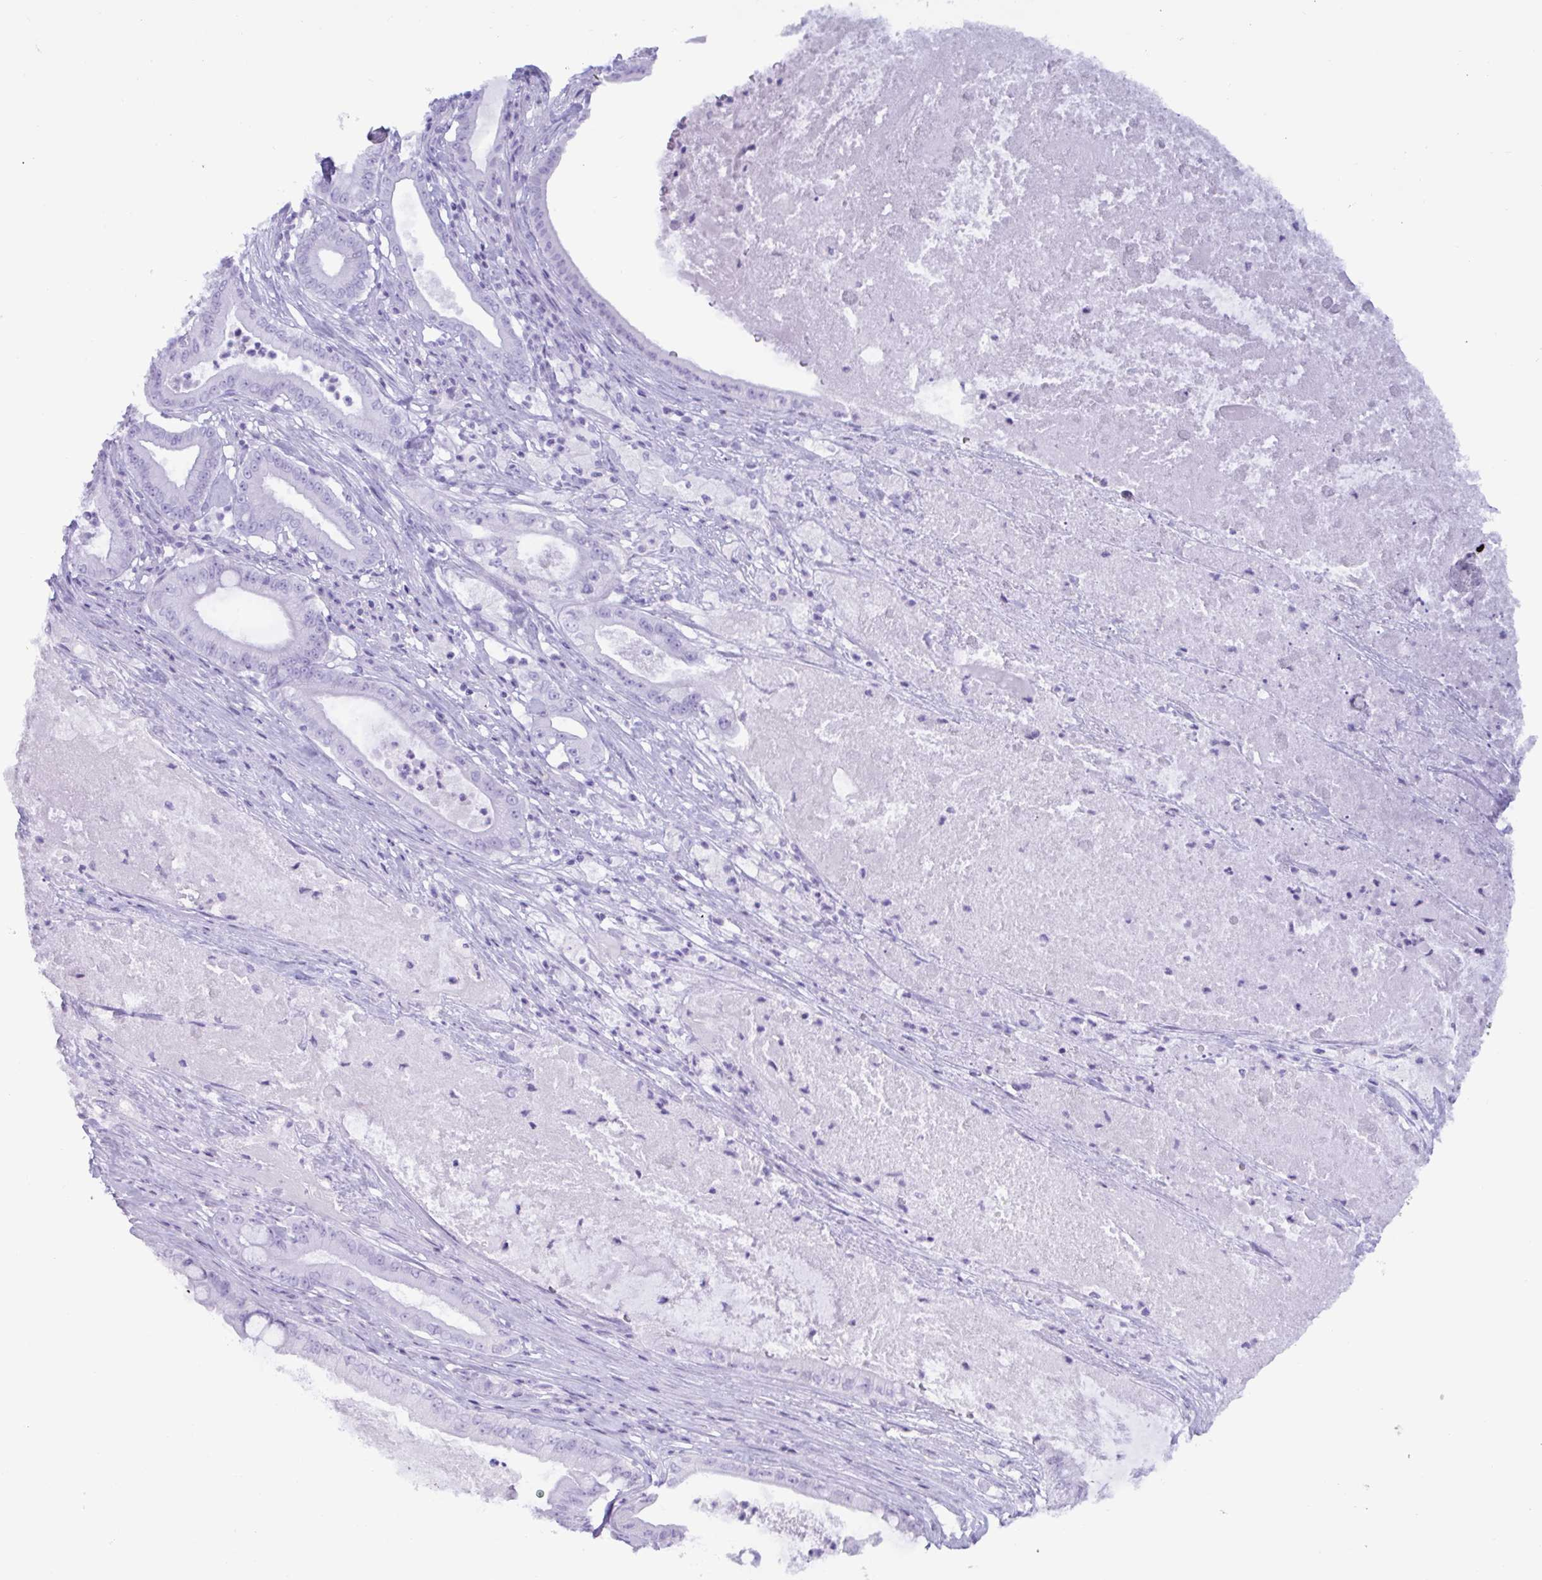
{"staining": {"intensity": "negative", "quantity": "none", "location": "none"}, "tissue": "pancreatic cancer", "cell_type": "Tumor cells", "image_type": "cancer", "snomed": [{"axis": "morphology", "description": "Adenocarcinoma, NOS"}, {"axis": "topography", "description": "Pancreas"}], "caption": "This is an immunohistochemistry (IHC) histopathology image of pancreatic adenocarcinoma. There is no staining in tumor cells.", "gene": "MRGPRG", "patient": {"sex": "male", "age": 71}}